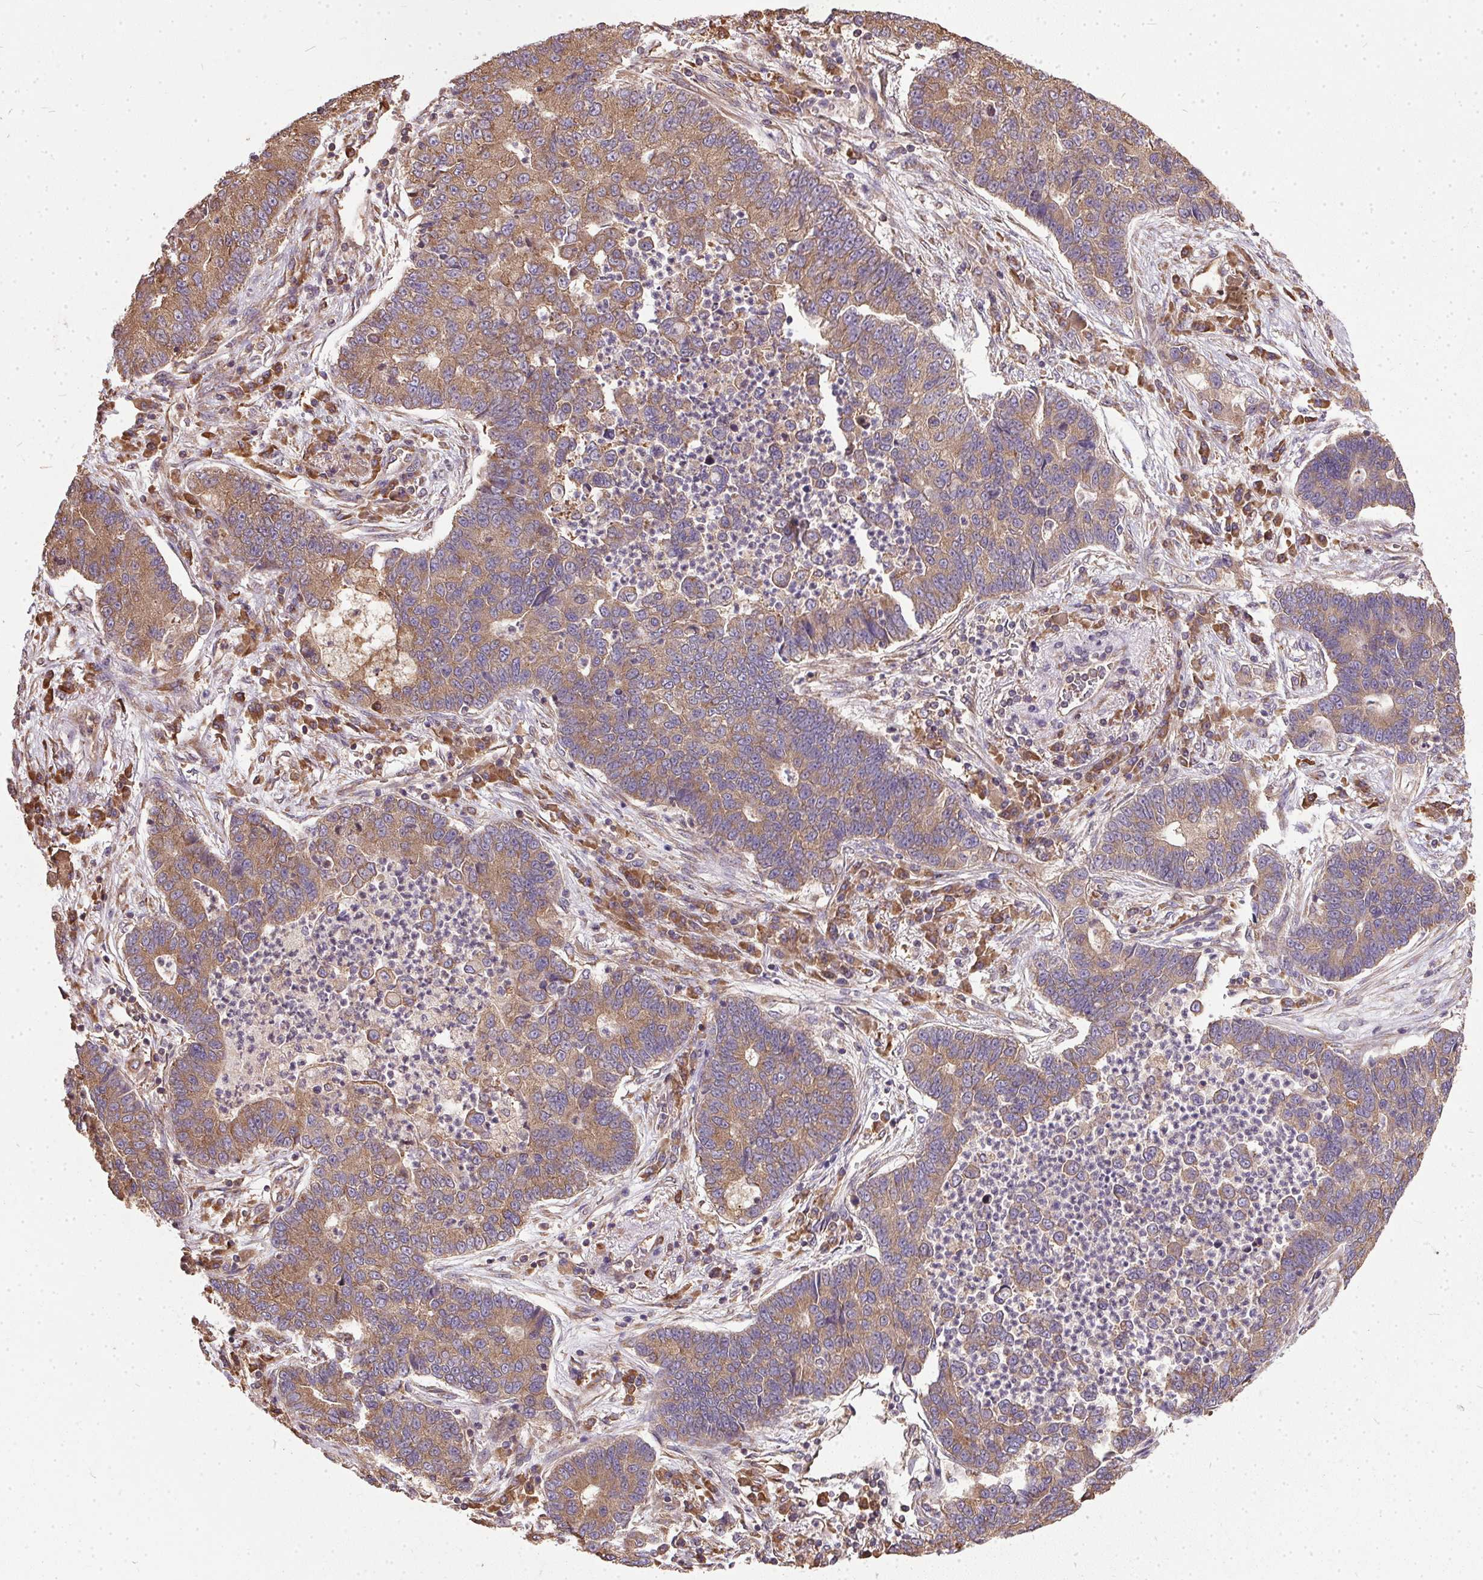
{"staining": {"intensity": "moderate", "quantity": ">75%", "location": "cytoplasmic/membranous"}, "tissue": "lung cancer", "cell_type": "Tumor cells", "image_type": "cancer", "snomed": [{"axis": "morphology", "description": "Adenocarcinoma, NOS"}, {"axis": "topography", "description": "Lung"}], "caption": "The image demonstrates staining of lung adenocarcinoma, revealing moderate cytoplasmic/membranous protein positivity (brown color) within tumor cells. The protein of interest is shown in brown color, while the nuclei are stained blue.", "gene": "EIF2S1", "patient": {"sex": "female", "age": 57}}